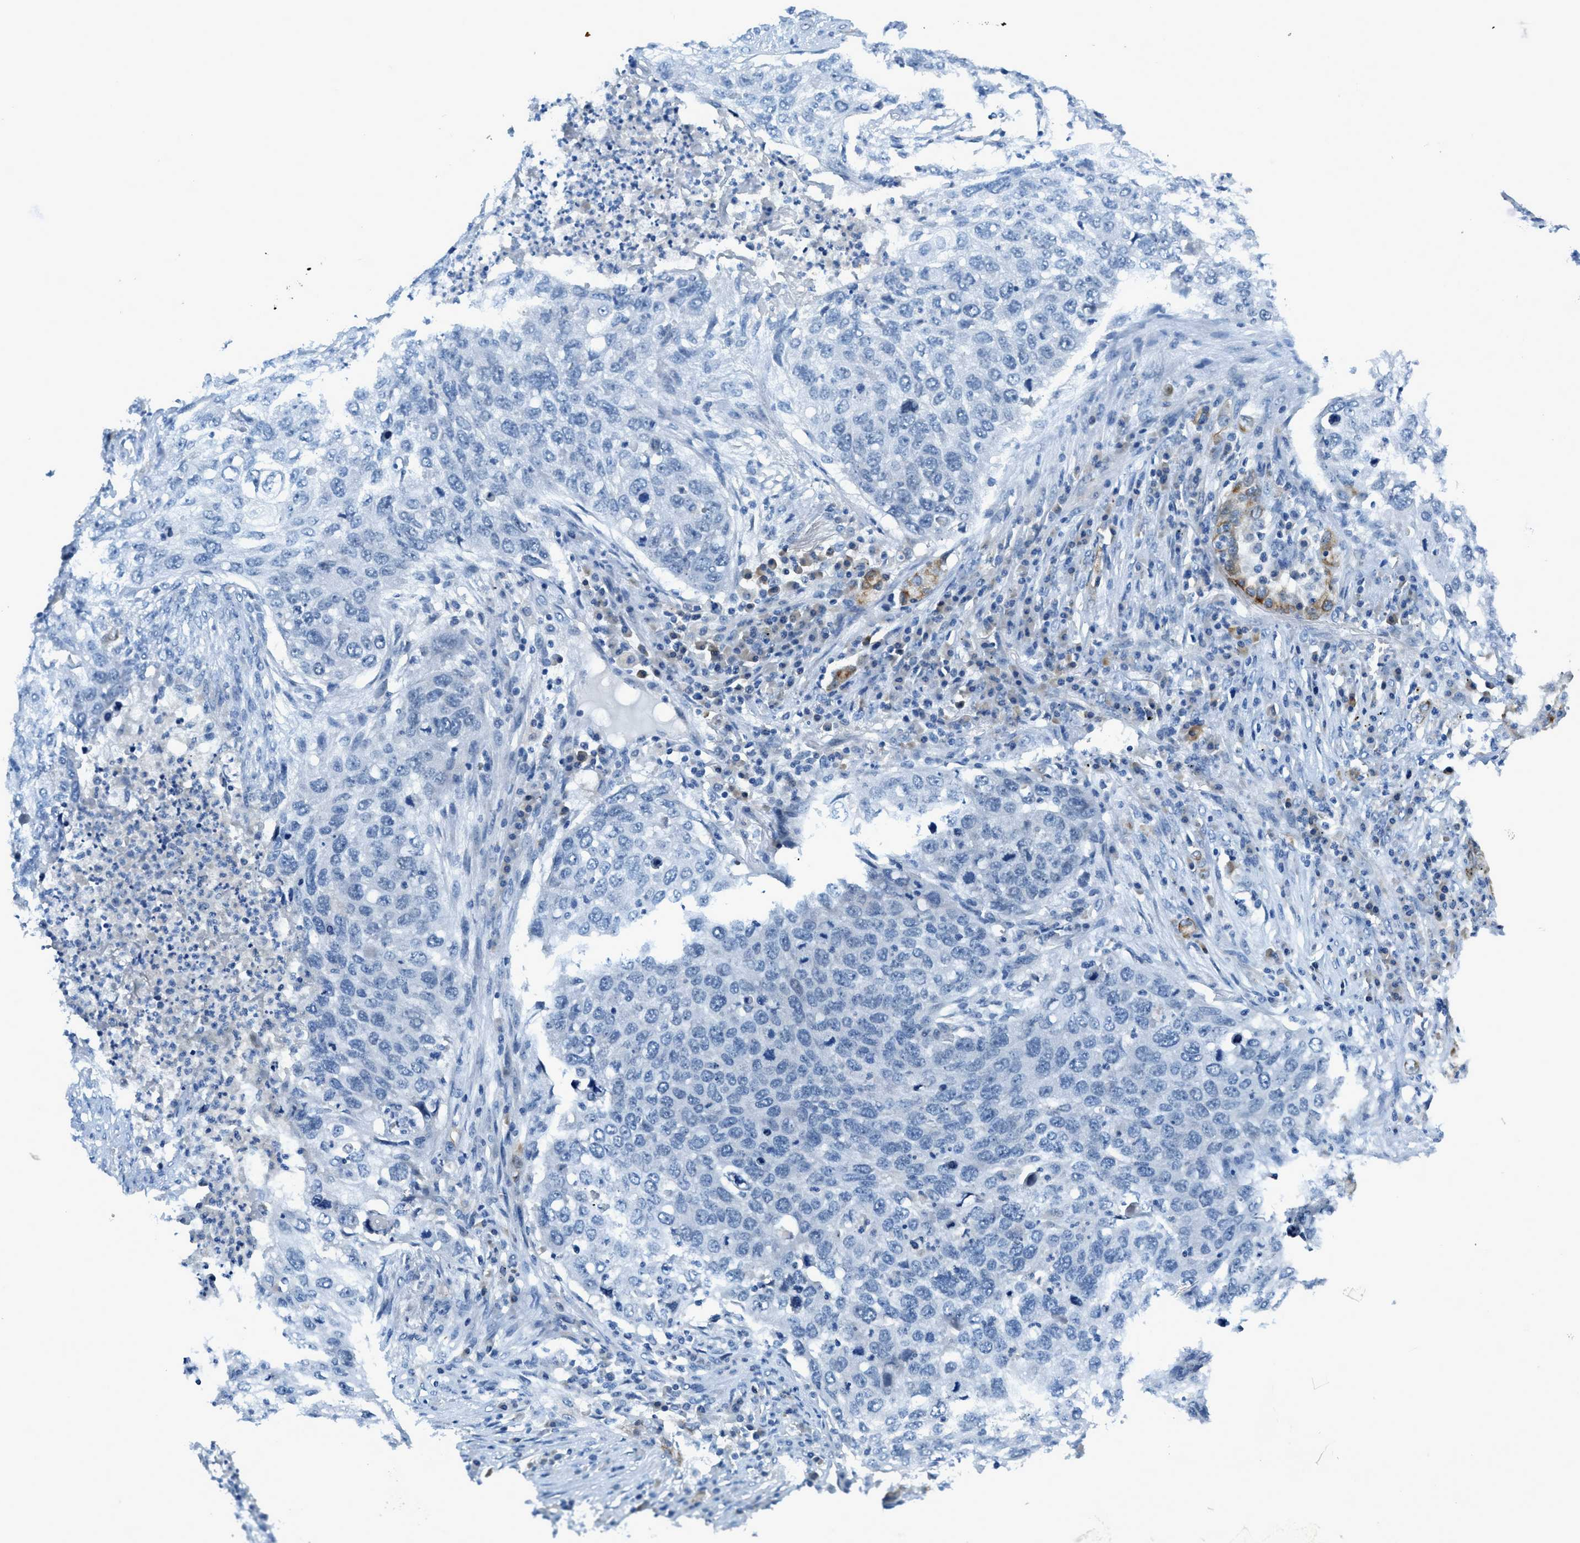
{"staining": {"intensity": "moderate", "quantity": "<25%", "location": "cytoplasmic/membranous"}, "tissue": "lung cancer", "cell_type": "Tumor cells", "image_type": "cancer", "snomed": [{"axis": "morphology", "description": "Squamous cell carcinoma, NOS"}, {"axis": "topography", "description": "Lung"}], "caption": "Immunohistochemical staining of human lung cancer exhibits low levels of moderate cytoplasmic/membranous protein staining in approximately <25% of tumor cells. Using DAB (3,3'-diaminobenzidine) (brown) and hematoxylin (blue) stains, captured at high magnification using brightfield microscopy.", "gene": "KLHL8", "patient": {"sex": "female", "age": 63}}